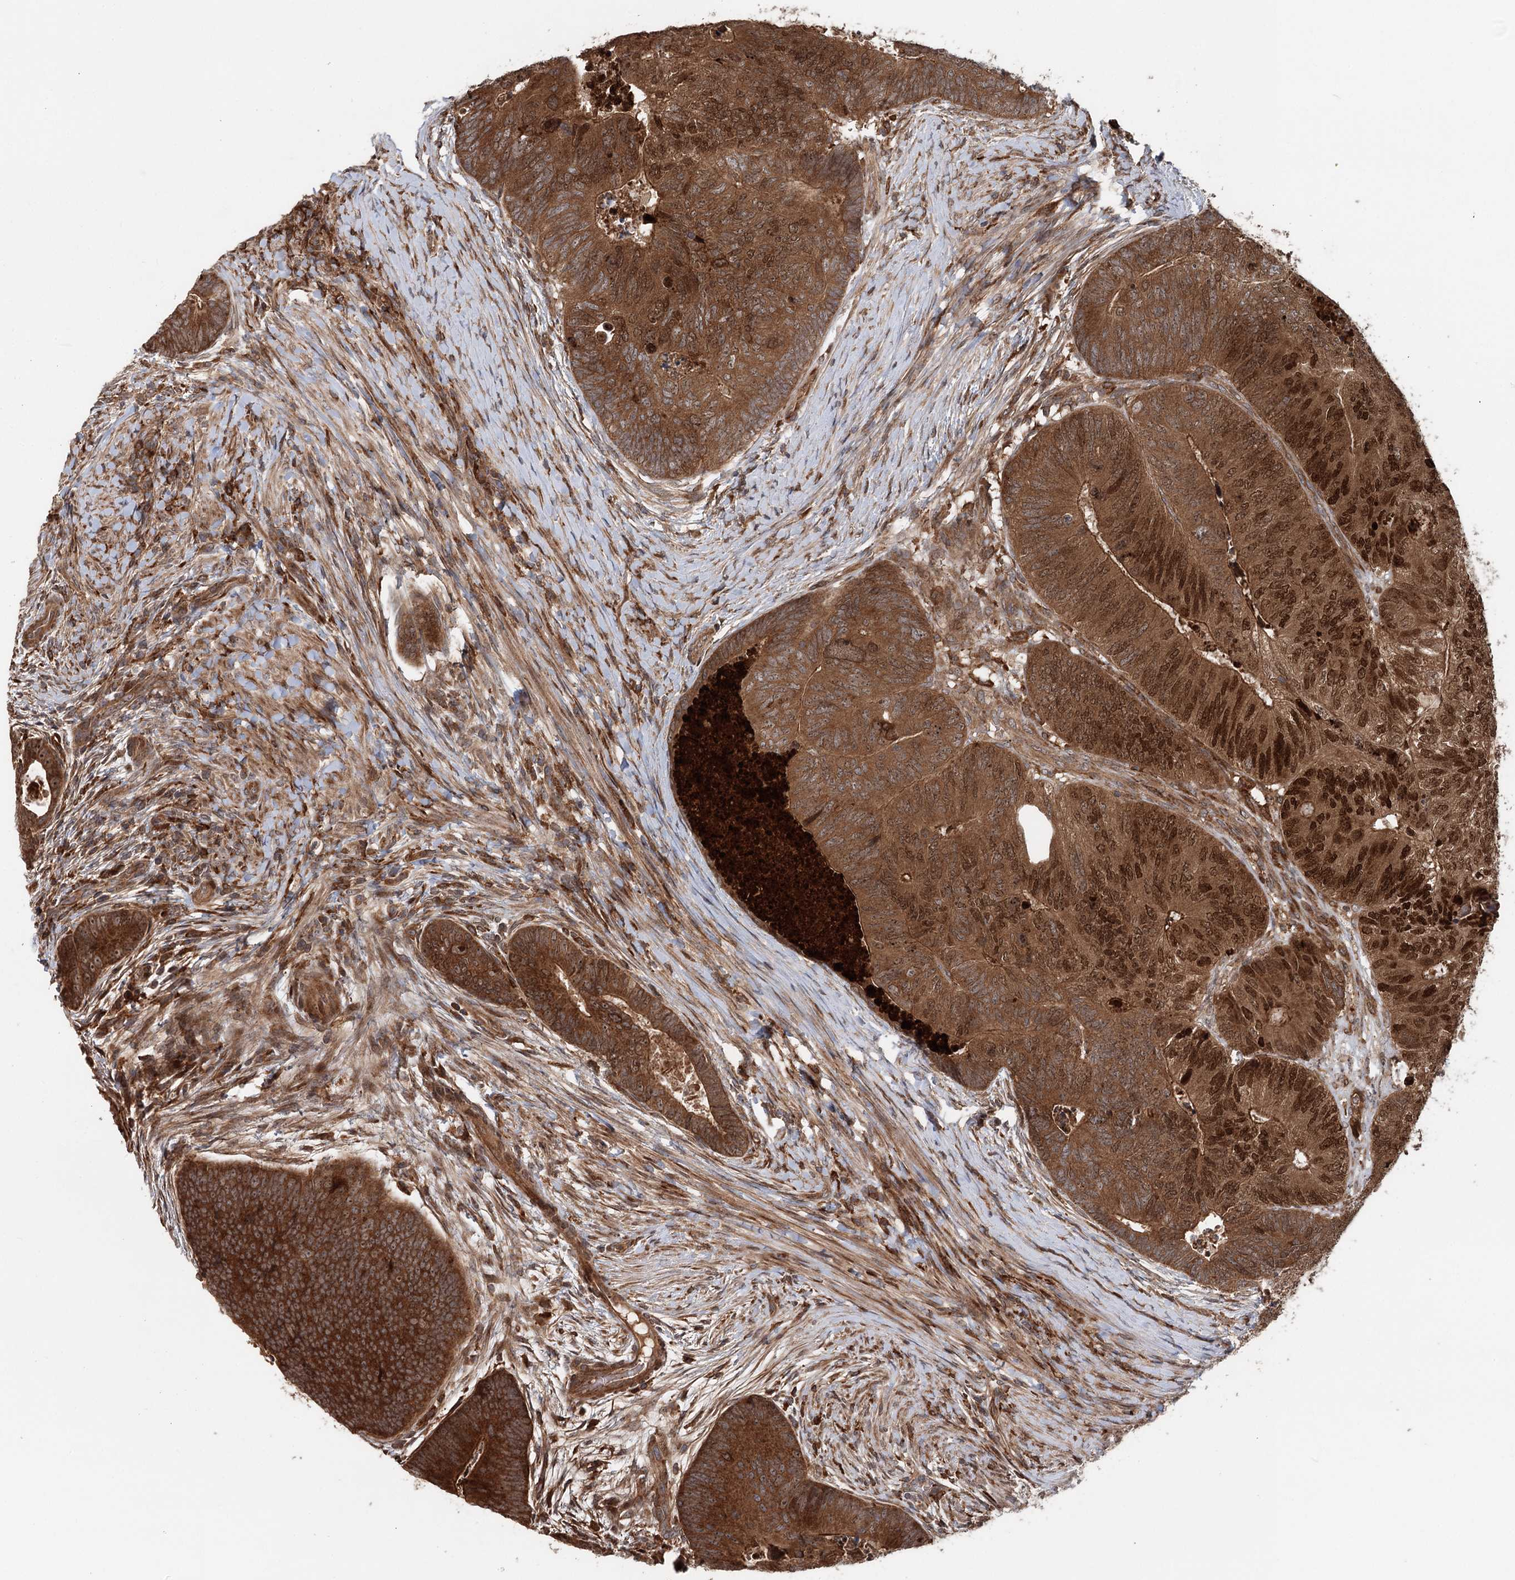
{"staining": {"intensity": "strong", "quantity": ">75%", "location": "cytoplasmic/membranous,nuclear"}, "tissue": "colorectal cancer", "cell_type": "Tumor cells", "image_type": "cancer", "snomed": [{"axis": "morphology", "description": "Adenocarcinoma, NOS"}, {"axis": "topography", "description": "Colon"}], "caption": "Human colorectal cancer (adenocarcinoma) stained with a brown dye exhibits strong cytoplasmic/membranous and nuclear positive expression in approximately >75% of tumor cells.", "gene": "RNF111", "patient": {"sex": "female", "age": 67}}